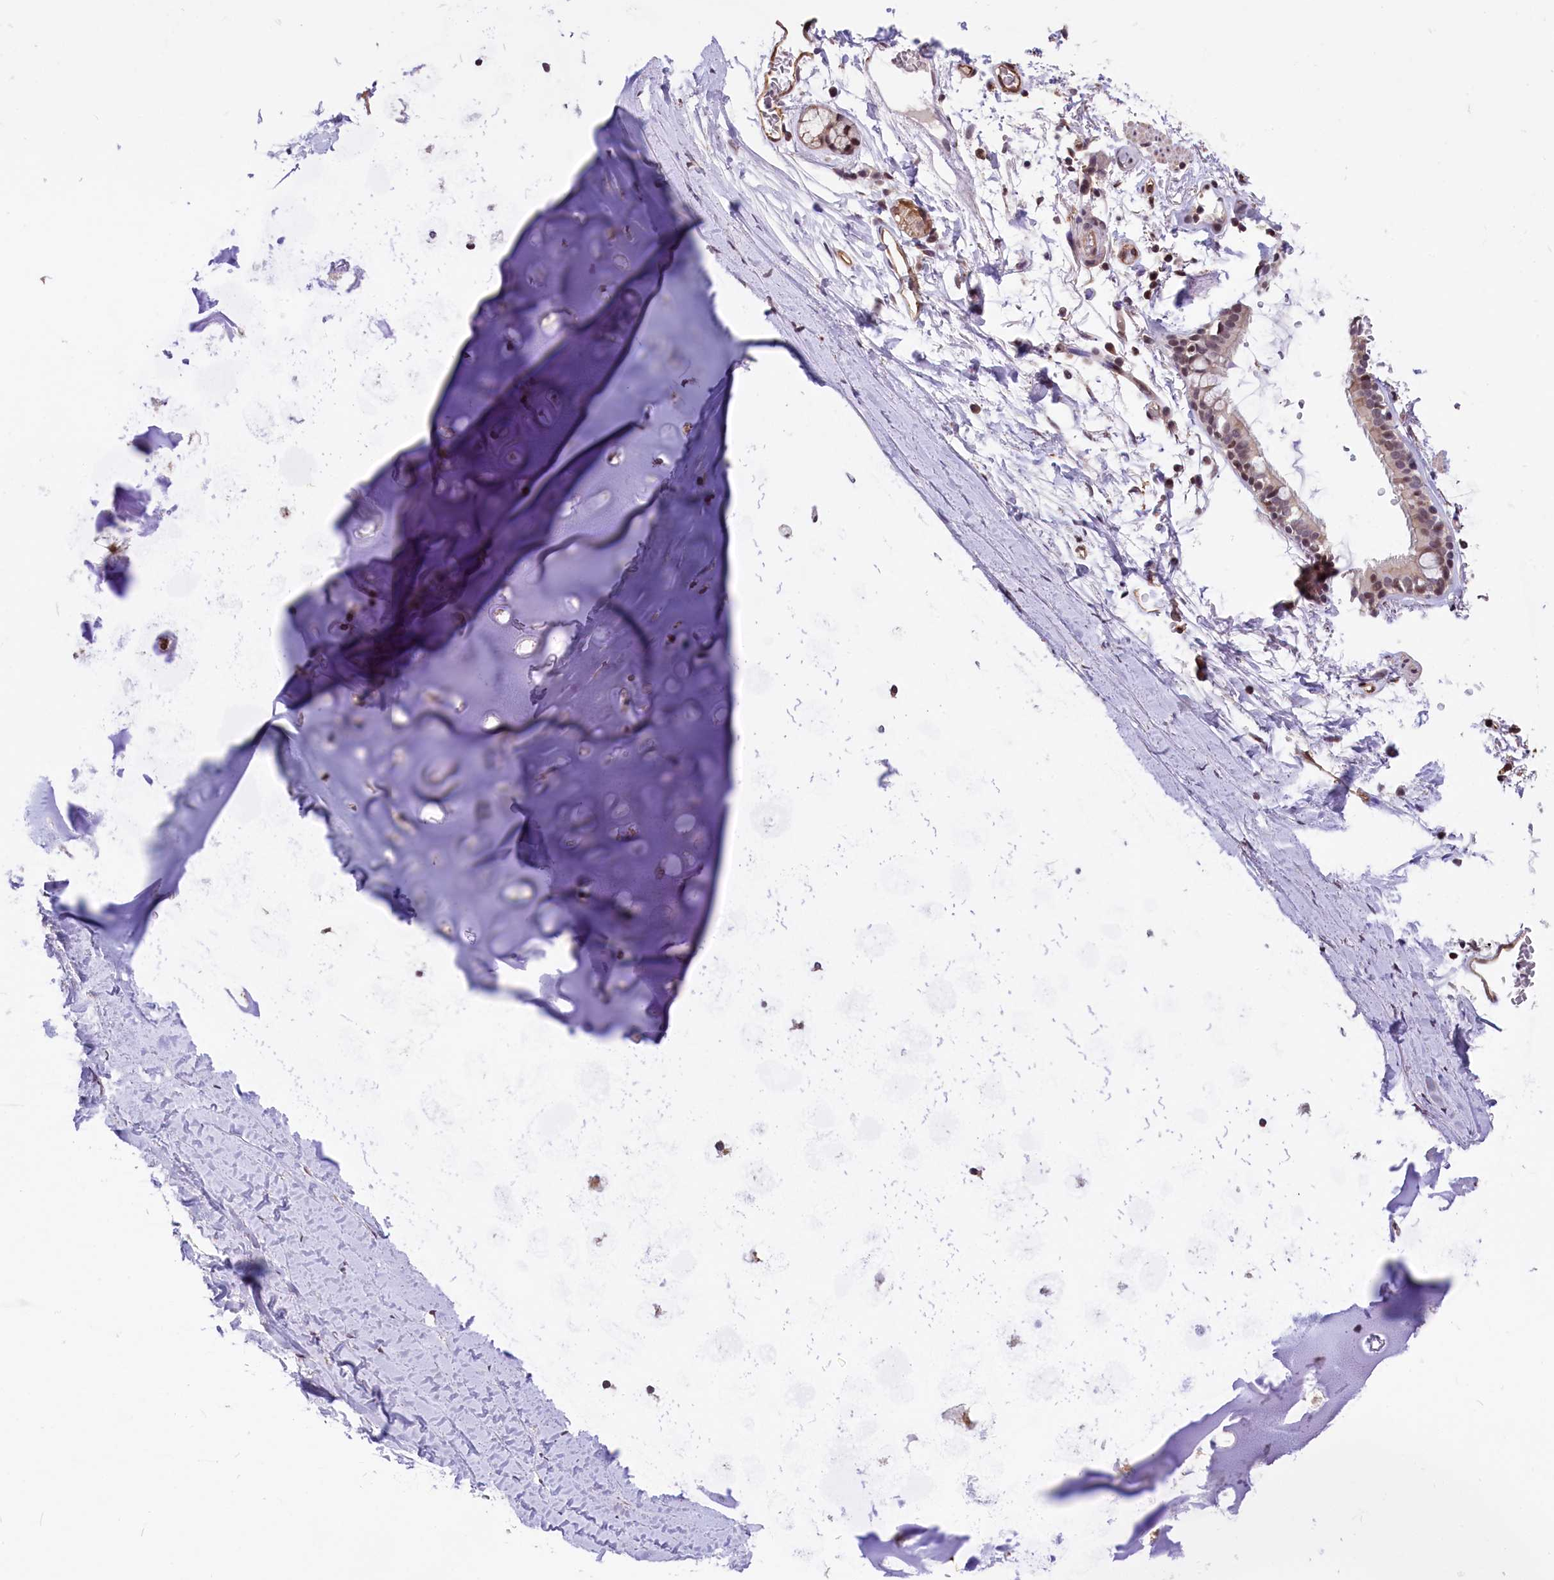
{"staining": {"intensity": "moderate", "quantity": ">75%", "location": "cytoplasmic/membranous,nuclear"}, "tissue": "adipose tissue", "cell_type": "Adipocytes", "image_type": "normal", "snomed": [{"axis": "morphology", "description": "Normal tissue, NOS"}, {"axis": "topography", "description": "Lymph node"}, {"axis": "topography", "description": "Bronchus"}], "caption": "An immunohistochemistry histopathology image of normal tissue is shown. Protein staining in brown highlights moderate cytoplasmic/membranous,nuclear positivity in adipose tissue within adipocytes. The protein of interest is shown in brown color, while the nuclei are stained blue.", "gene": "ZC3H4", "patient": {"sex": "male", "age": 63}}